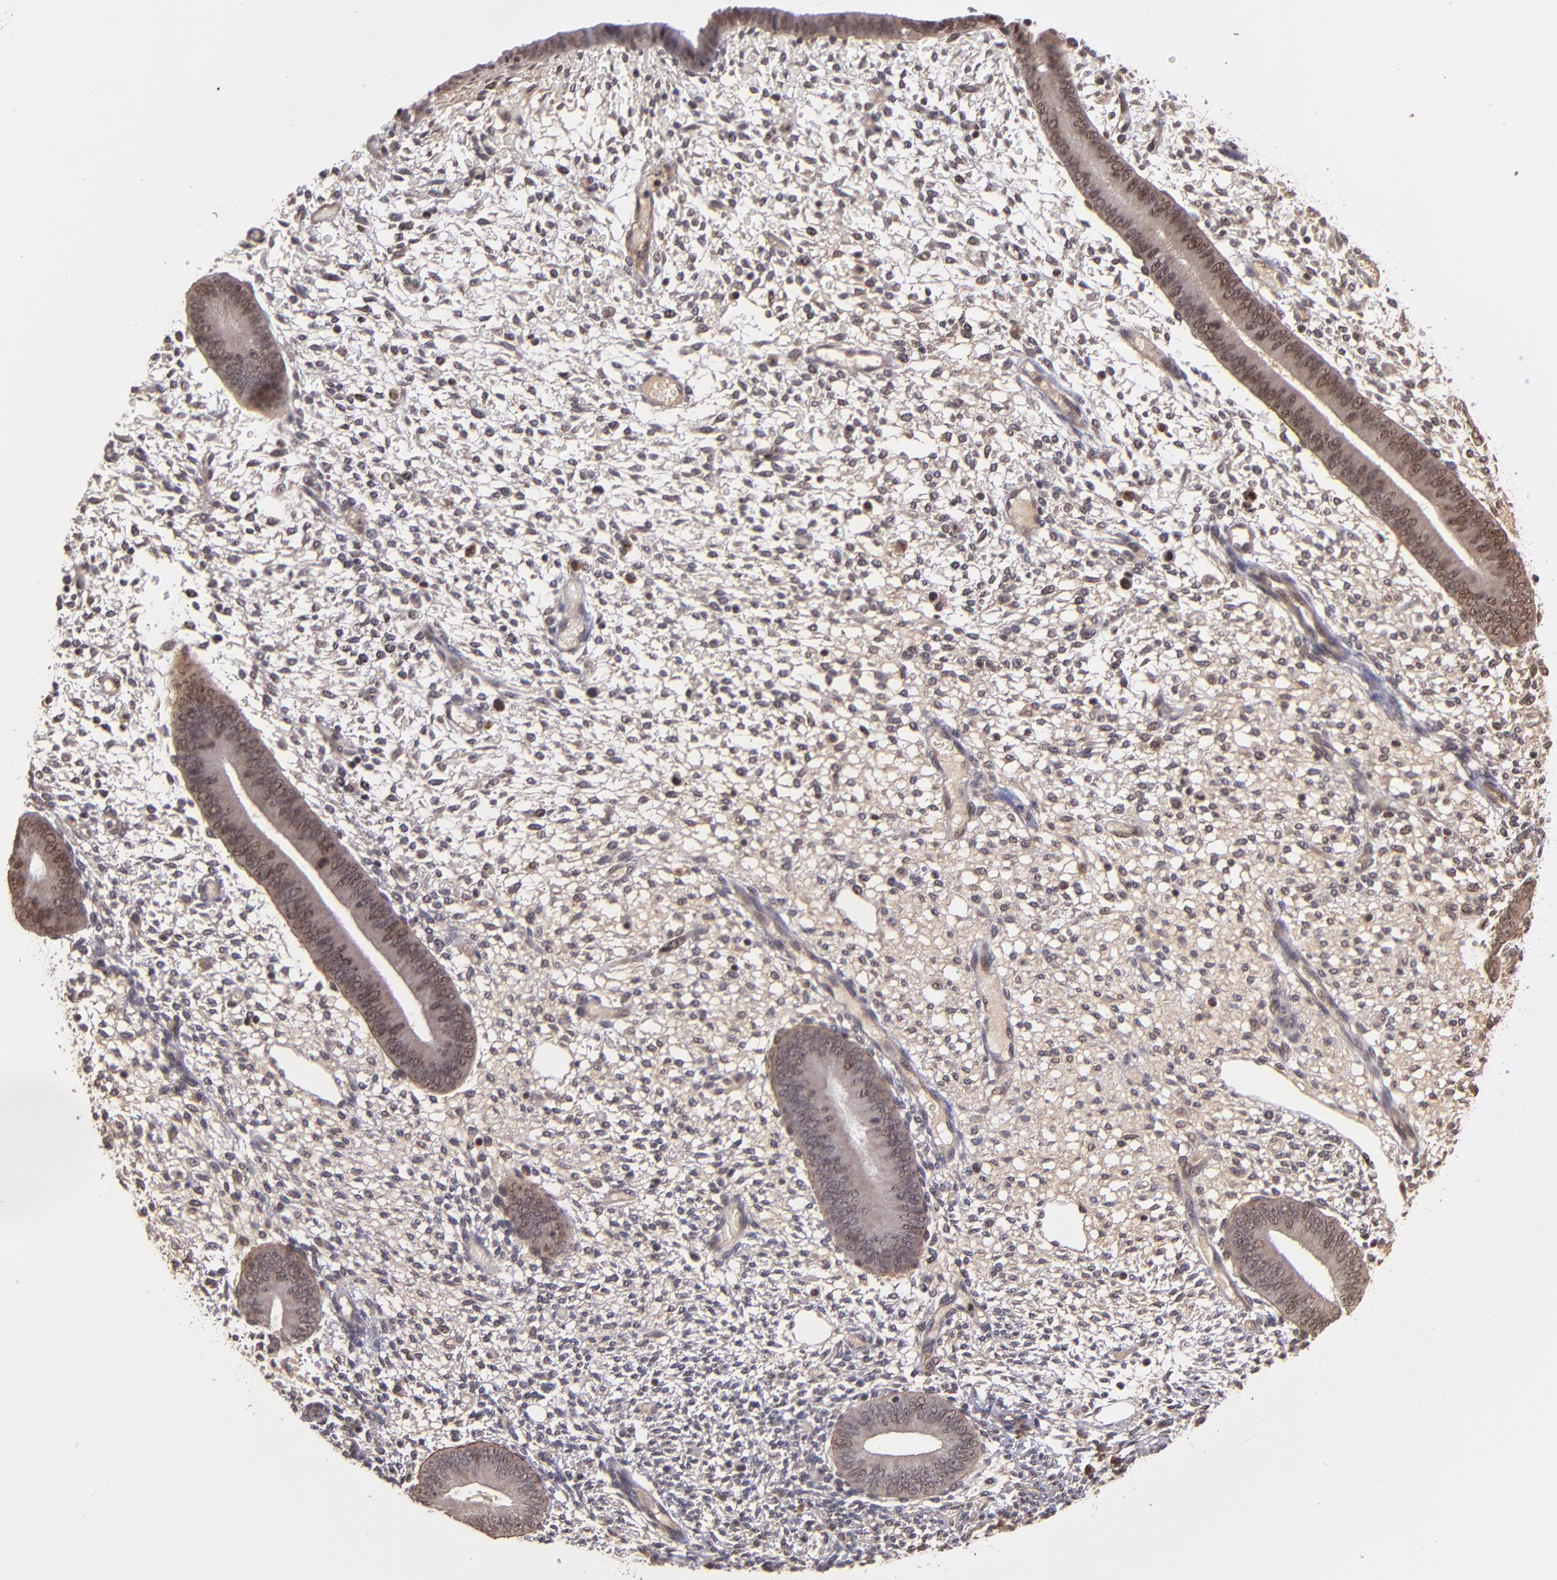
{"staining": {"intensity": "weak", "quantity": "25%-75%", "location": "nuclear"}, "tissue": "endometrium", "cell_type": "Cells in endometrial stroma", "image_type": "normal", "snomed": [{"axis": "morphology", "description": "Normal tissue, NOS"}, {"axis": "topography", "description": "Endometrium"}], "caption": "Protein staining of normal endometrium shows weak nuclear staining in about 25%-75% of cells in endometrial stroma. (Stains: DAB in brown, nuclei in blue, Microscopy: brightfield microscopy at high magnification).", "gene": "ABHD12B", "patient": {"sex": "female", "age": 42}}